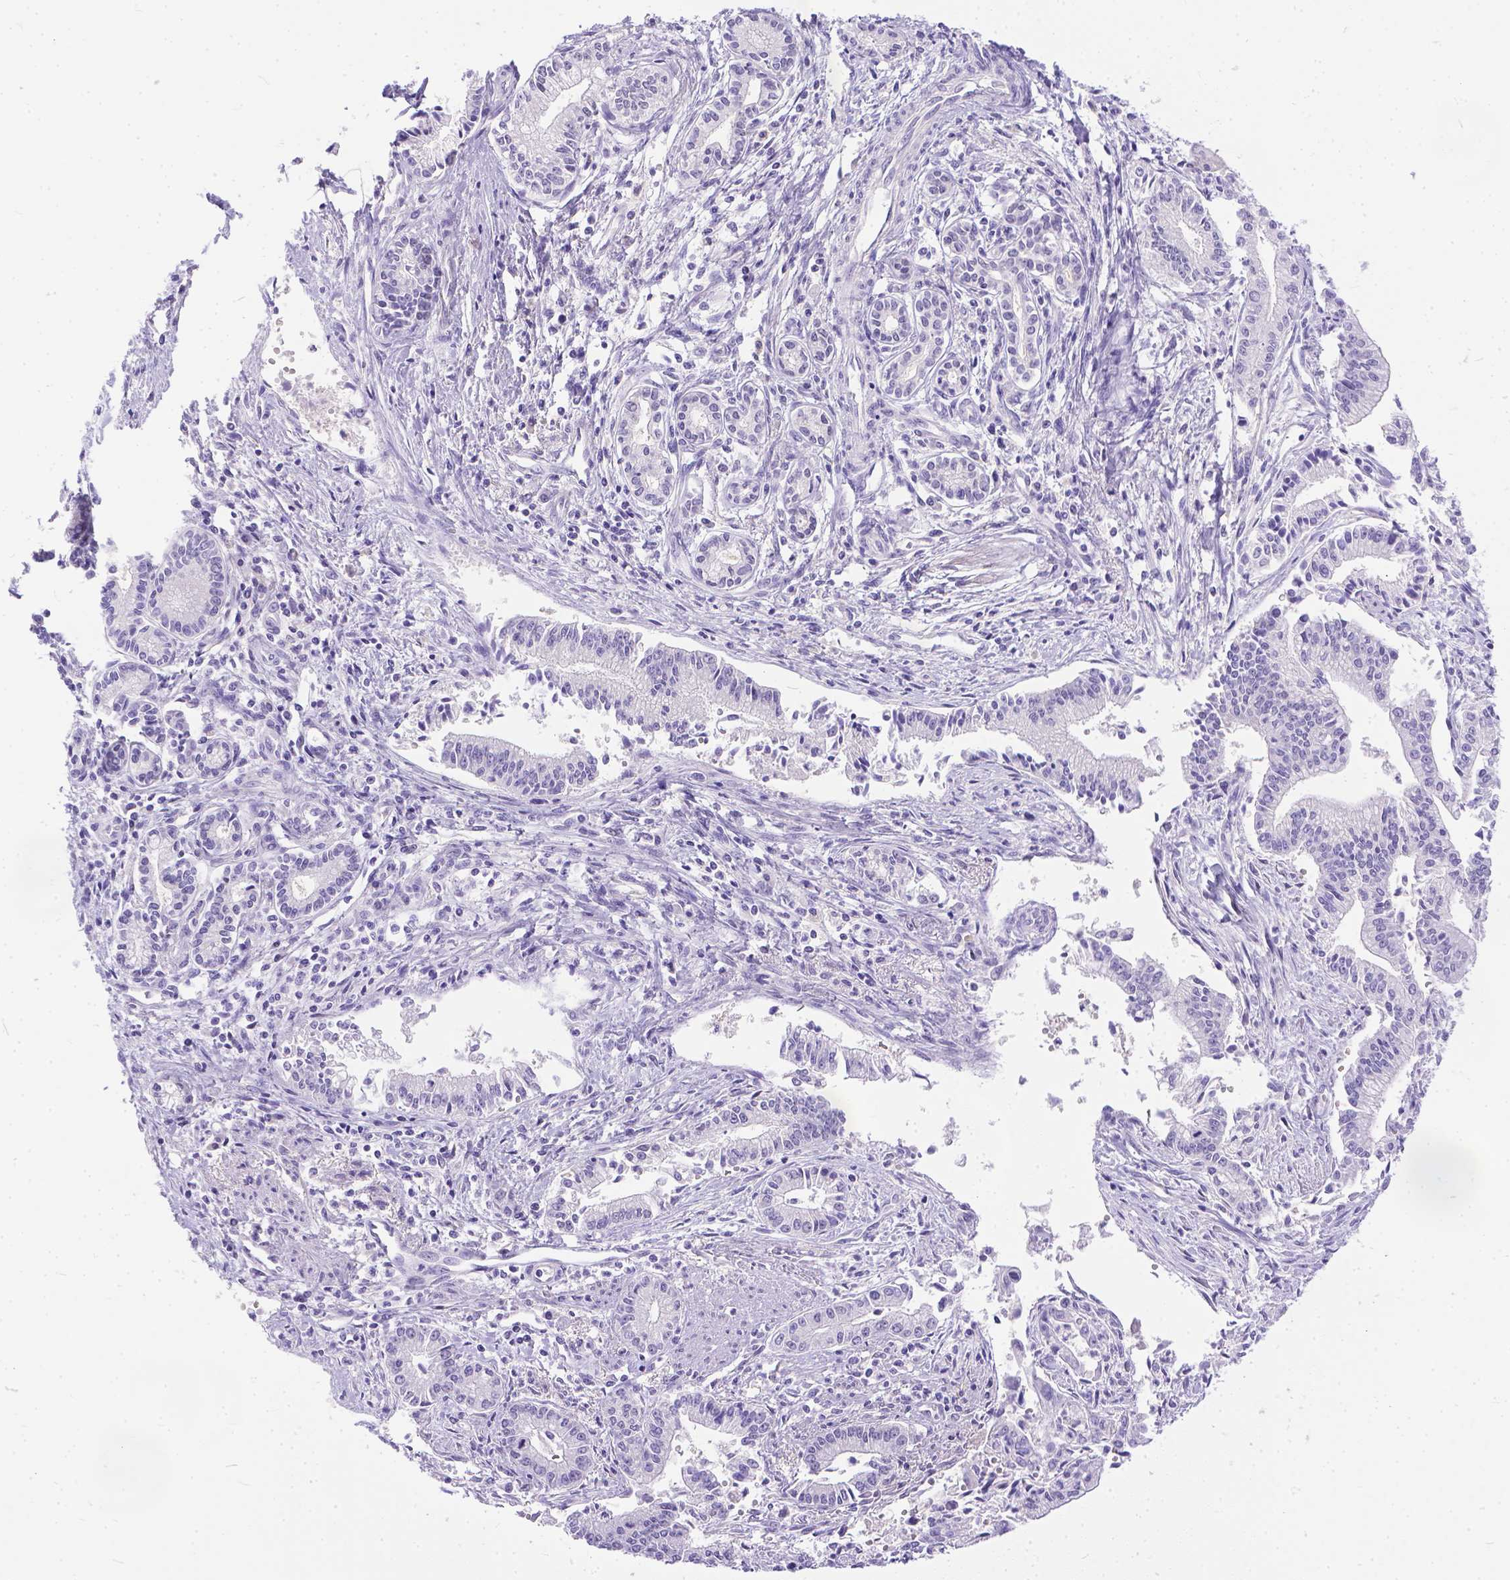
{"staining": {"intensity": "negative", "quantity": "none", "location": "none"}, "tissue": "pancreatic cancer", "cell_type": "Tumor cells", "image_type": "cancer", "snomed": [{"axis": "morphology", "description": "Adenocarcinoma, NOS"}, {"axis": "topography", "description": "Pancreas"}], "caption": "Immunohistochemistry (IHC) micrograph of pancreatic cancer stained for a protein (brown), which exhibits no positivity in tumor cells. Nuclei are stained in blue.", "gene": "TTLL6", "patient": {"sex": "female", "age": 65}}